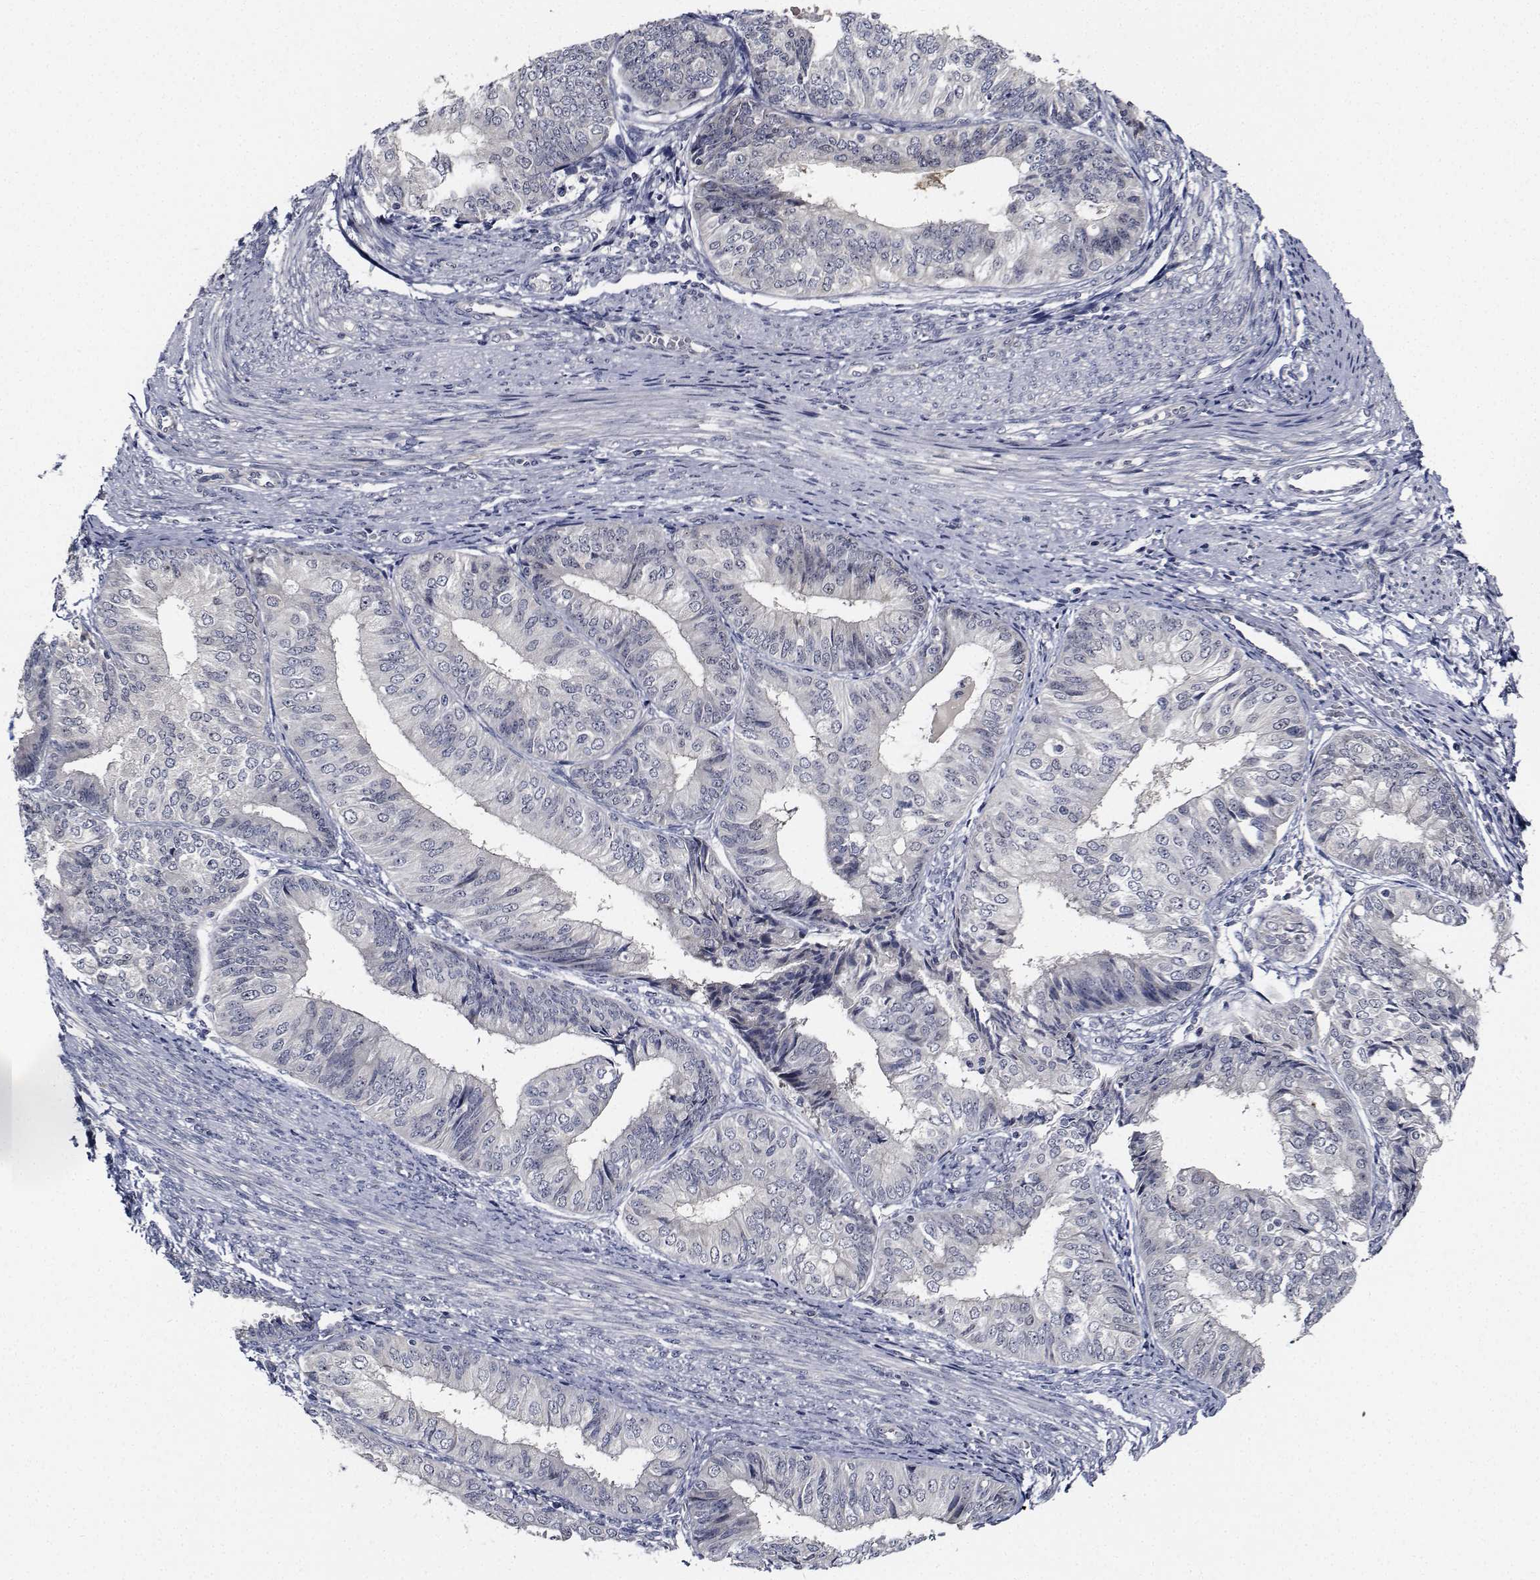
{"staining": {"intensity": "negative", "quantity": "none", "location": "none"}, "tissue": "endometrial cancer", "cell_type": "Tumor cells", "image_type": "cancer", "snomed": [{"axis": "morphology", "description": "Adenocarcinoma, NOS"}, {"axis": "topography", "description": "Endometrium"}], "caption": "The image demonstrates no significant expression in tumor cells of adenocarcinoma (endometrial).", "gene": "NVL", "patient": {"sex": "female", "age": 58}}